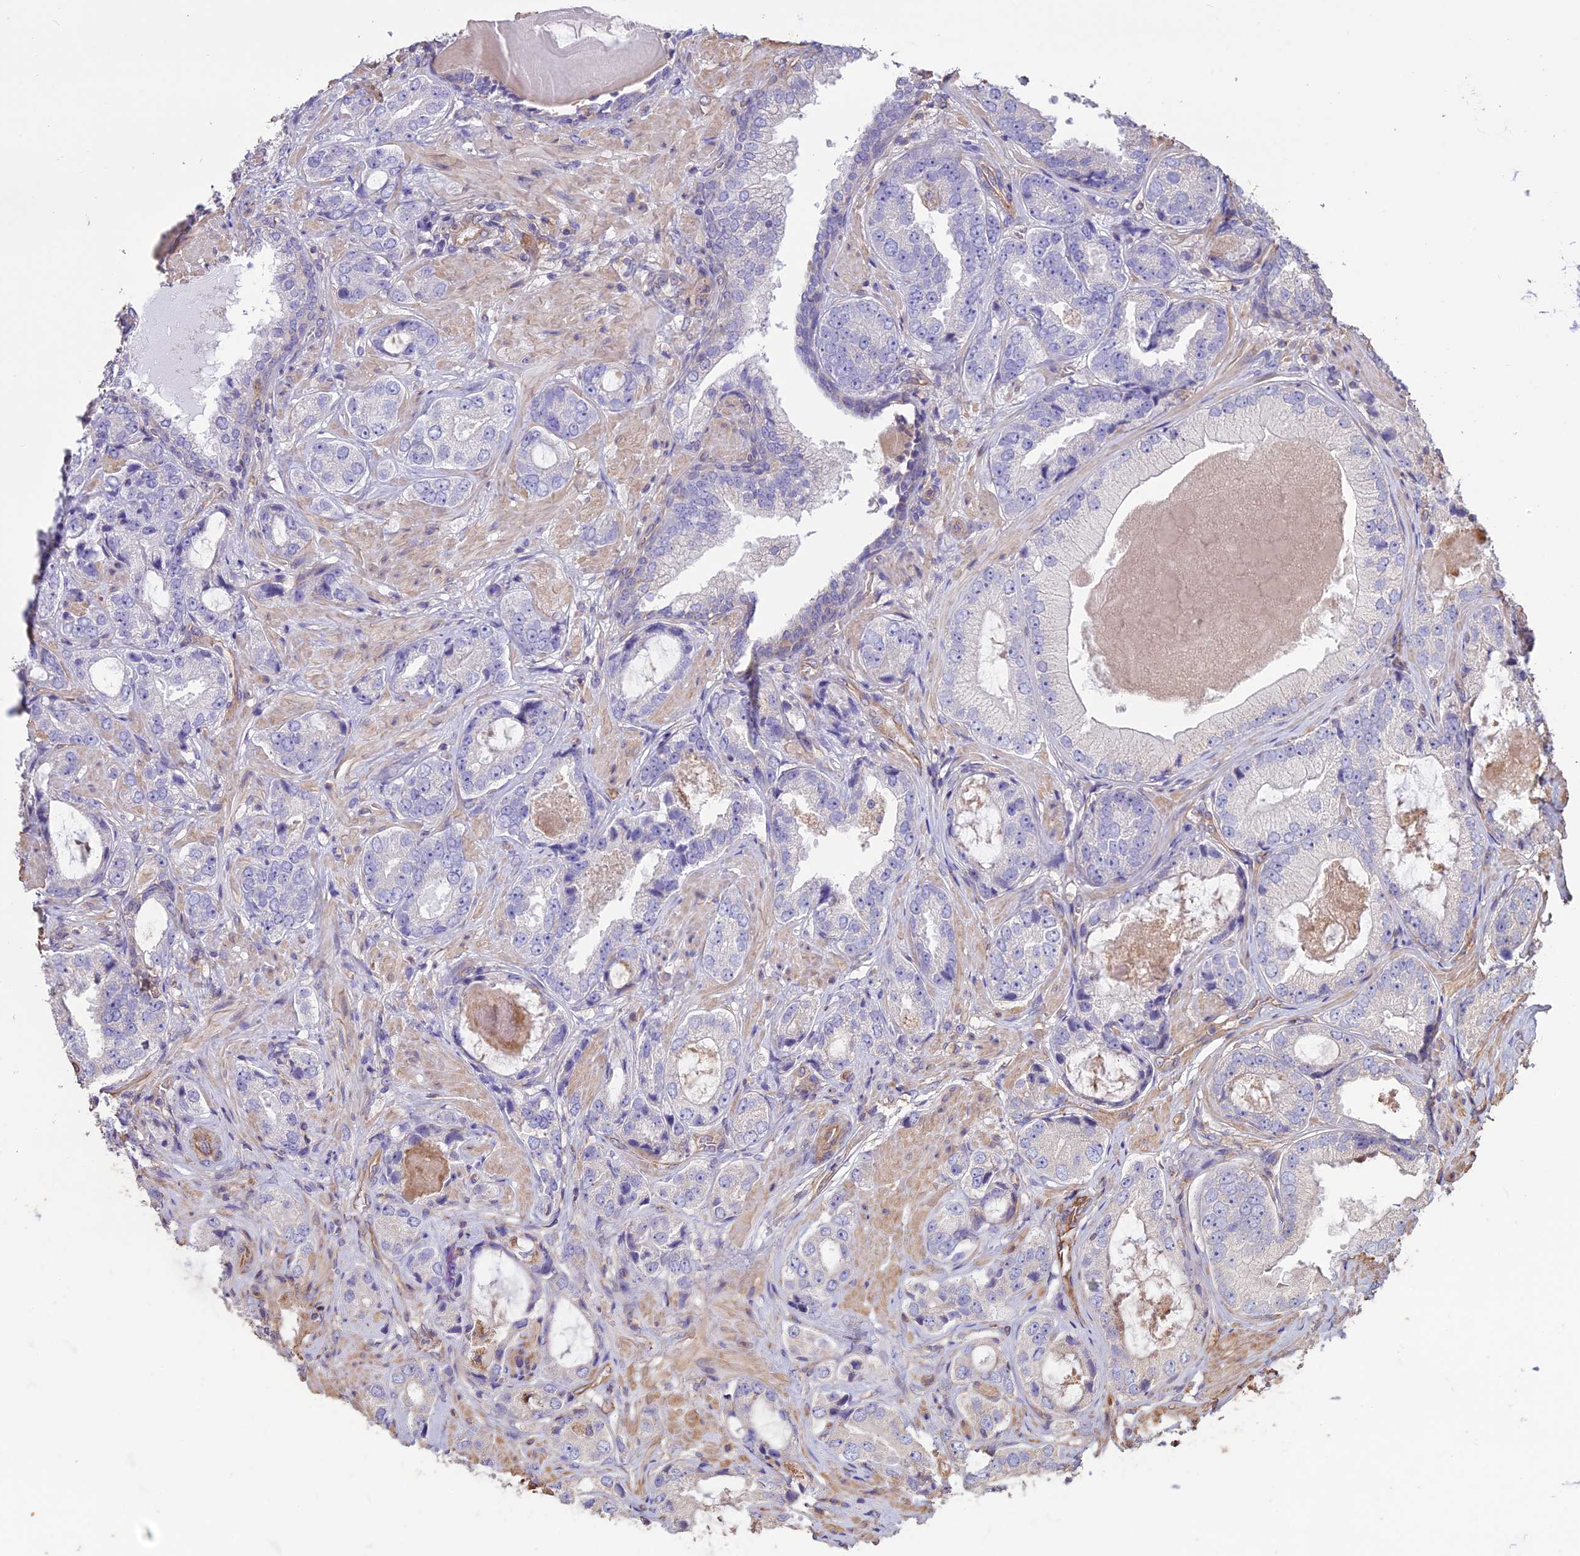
{"staining": {"intensity": "negative", "quantity": "none", "location": "none"}, "tissue": "prostate cancer", "cell_type": "Tumor cells", "image_type": "cancer", "snomed": [{"axis": "morphology", "description": "Adenocarcinoma, High grade"}, {"axis": "topography", "description": "Prostate"}], "caption": "Tumor cells show no significant protein positivity in high-grade adenocarcinoma (prostate).", "gene": "CCDC148", "patient": {"sex": "male", "age": 59}}